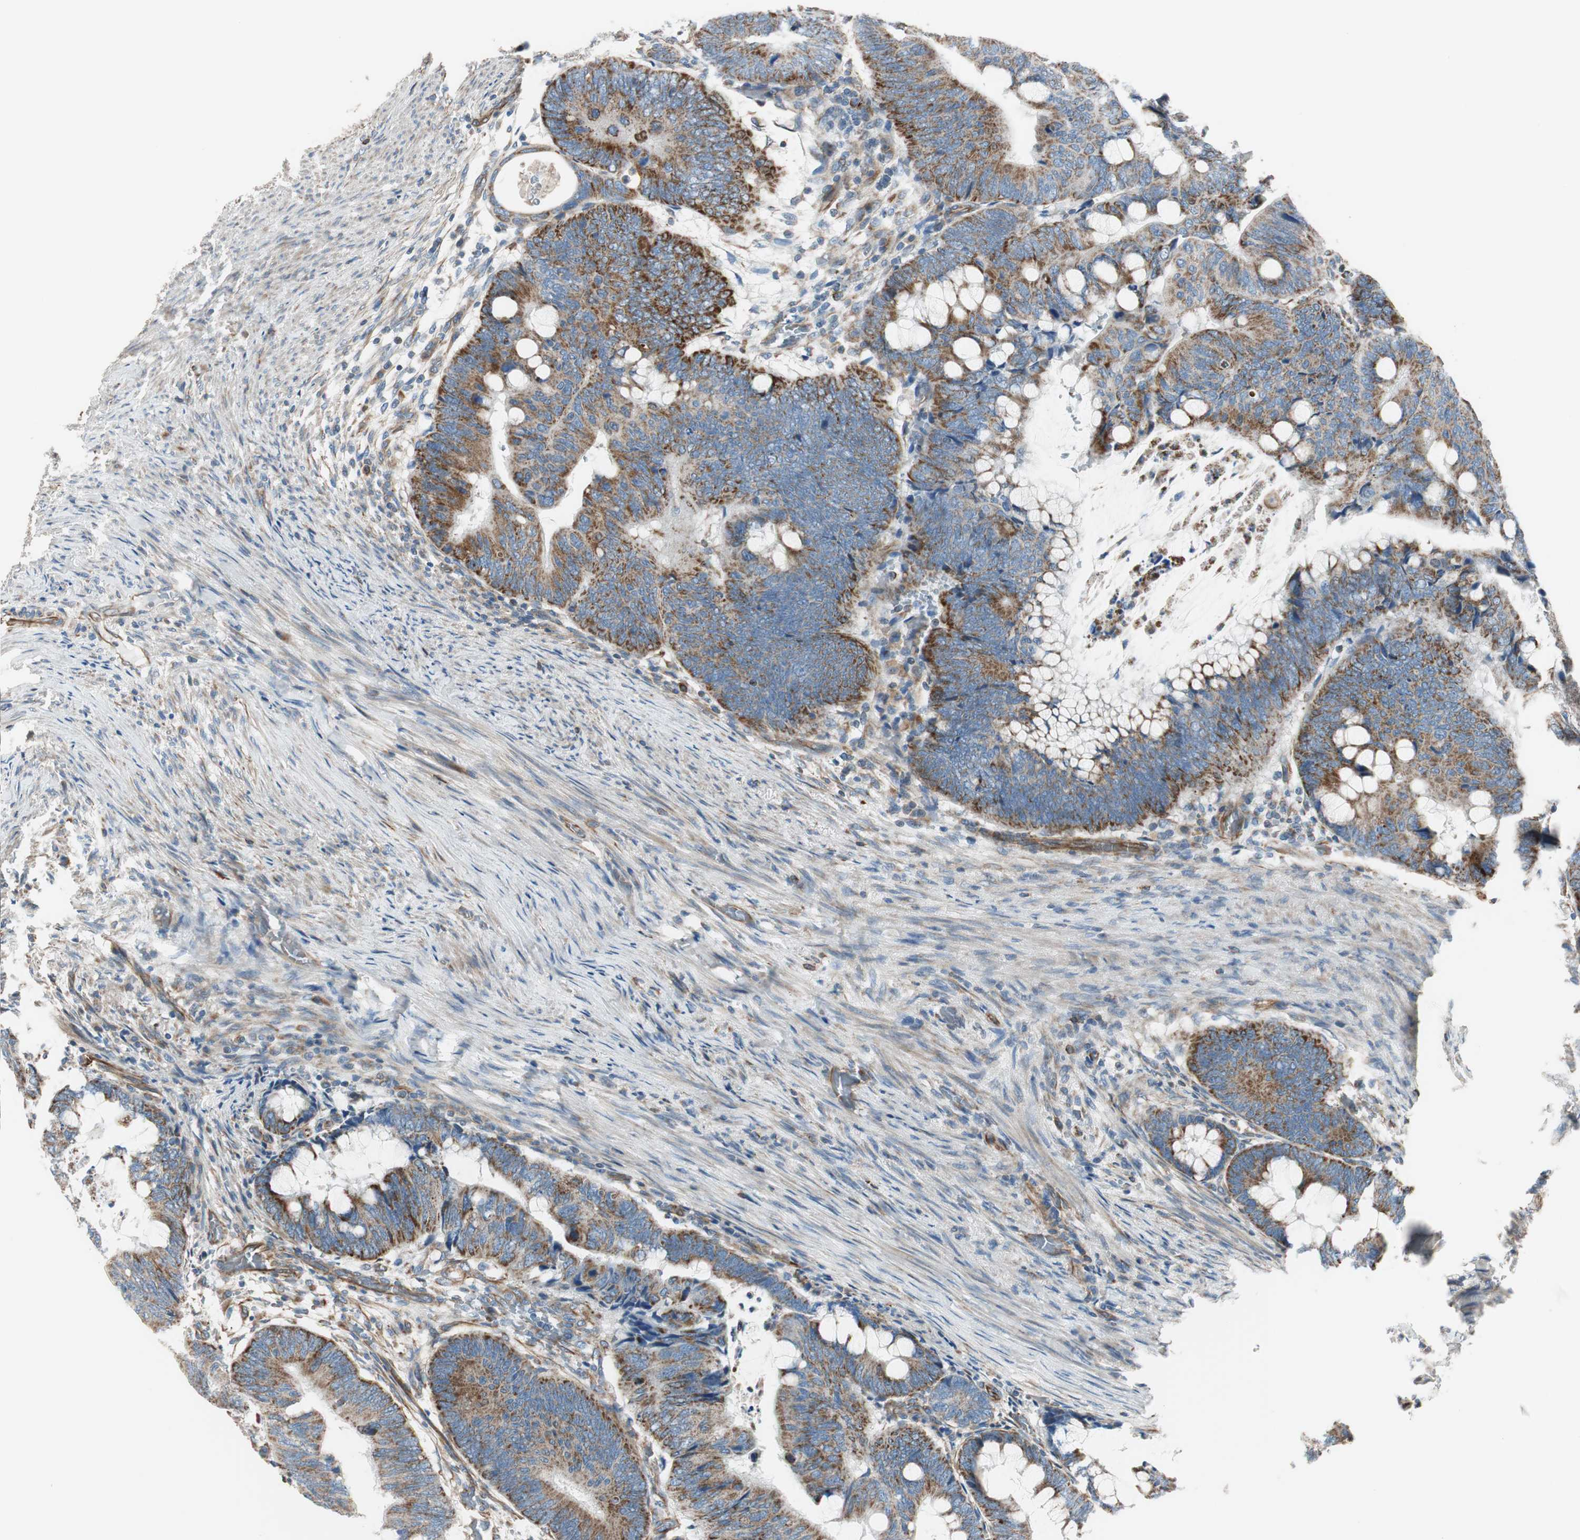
{"staining": {"intensity": "moderate", "quantity": "25%-75%", "location": "cytoplasmic/membranous"}, "tissue": "colorectal cancer", "cell_type": "Tumor cells", "image_type": "cancer", "snomed": [{"axis": "morphology", "description": "Normal tissue, NOS"}, {"axis": "morphology", "description": "Adenocarcinoma, NOS"}, {"axis": "topography", "description": "Rectum"}, {"axis": "topography", "description": "Peripheral nerve tissue"}], "caption": "Adenocarcinoma (colorectal) stained with a brown dye exhibits moderate cytoplasmic/membranous positive staining in about 25%-75% of tumor cells.", "gene": "SRCIN1", "patient": {"sex": "male", "age": 92}}